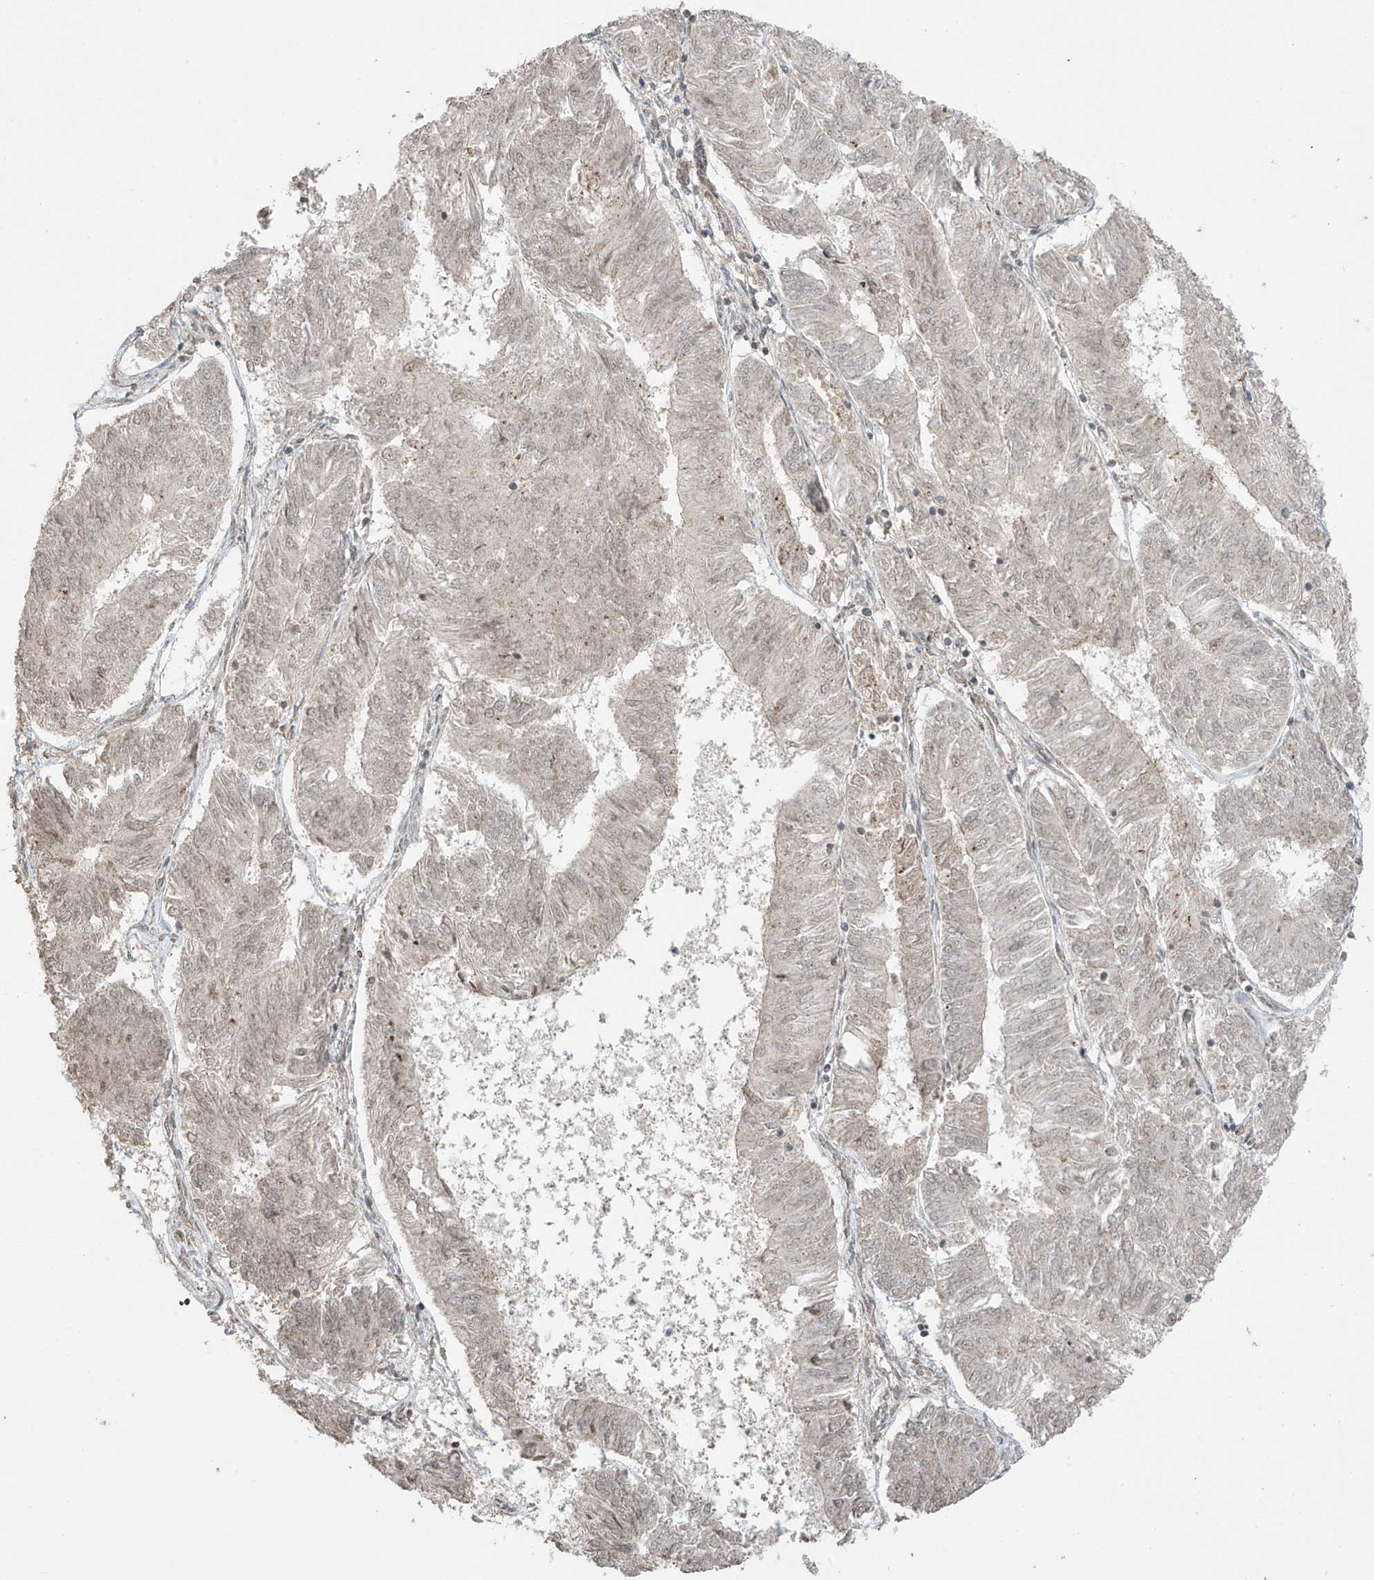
{"staining": {"intensity": "weak", "quantity": "<25%", "location": "cytoplasmic/membranous,nuclear"}, "tissue": "endometrial cancer", "cell_type": "Tumor cells", "image_type": "cancer", "snomed": [{"axis": "morphology", "description": "Adenocarcinoma, NOS"}, {"axis": "topography", "description": "Endometrium"}], "caption": "Immunohistochemical staining of adenocarcinoma (endometrial) shows no significant expression in tumor cells. (DAB immunohistochemistry with hematoxylin counter stain).", "gene": "TTLL5", "patient": {"sex": "female", "age": 58}}